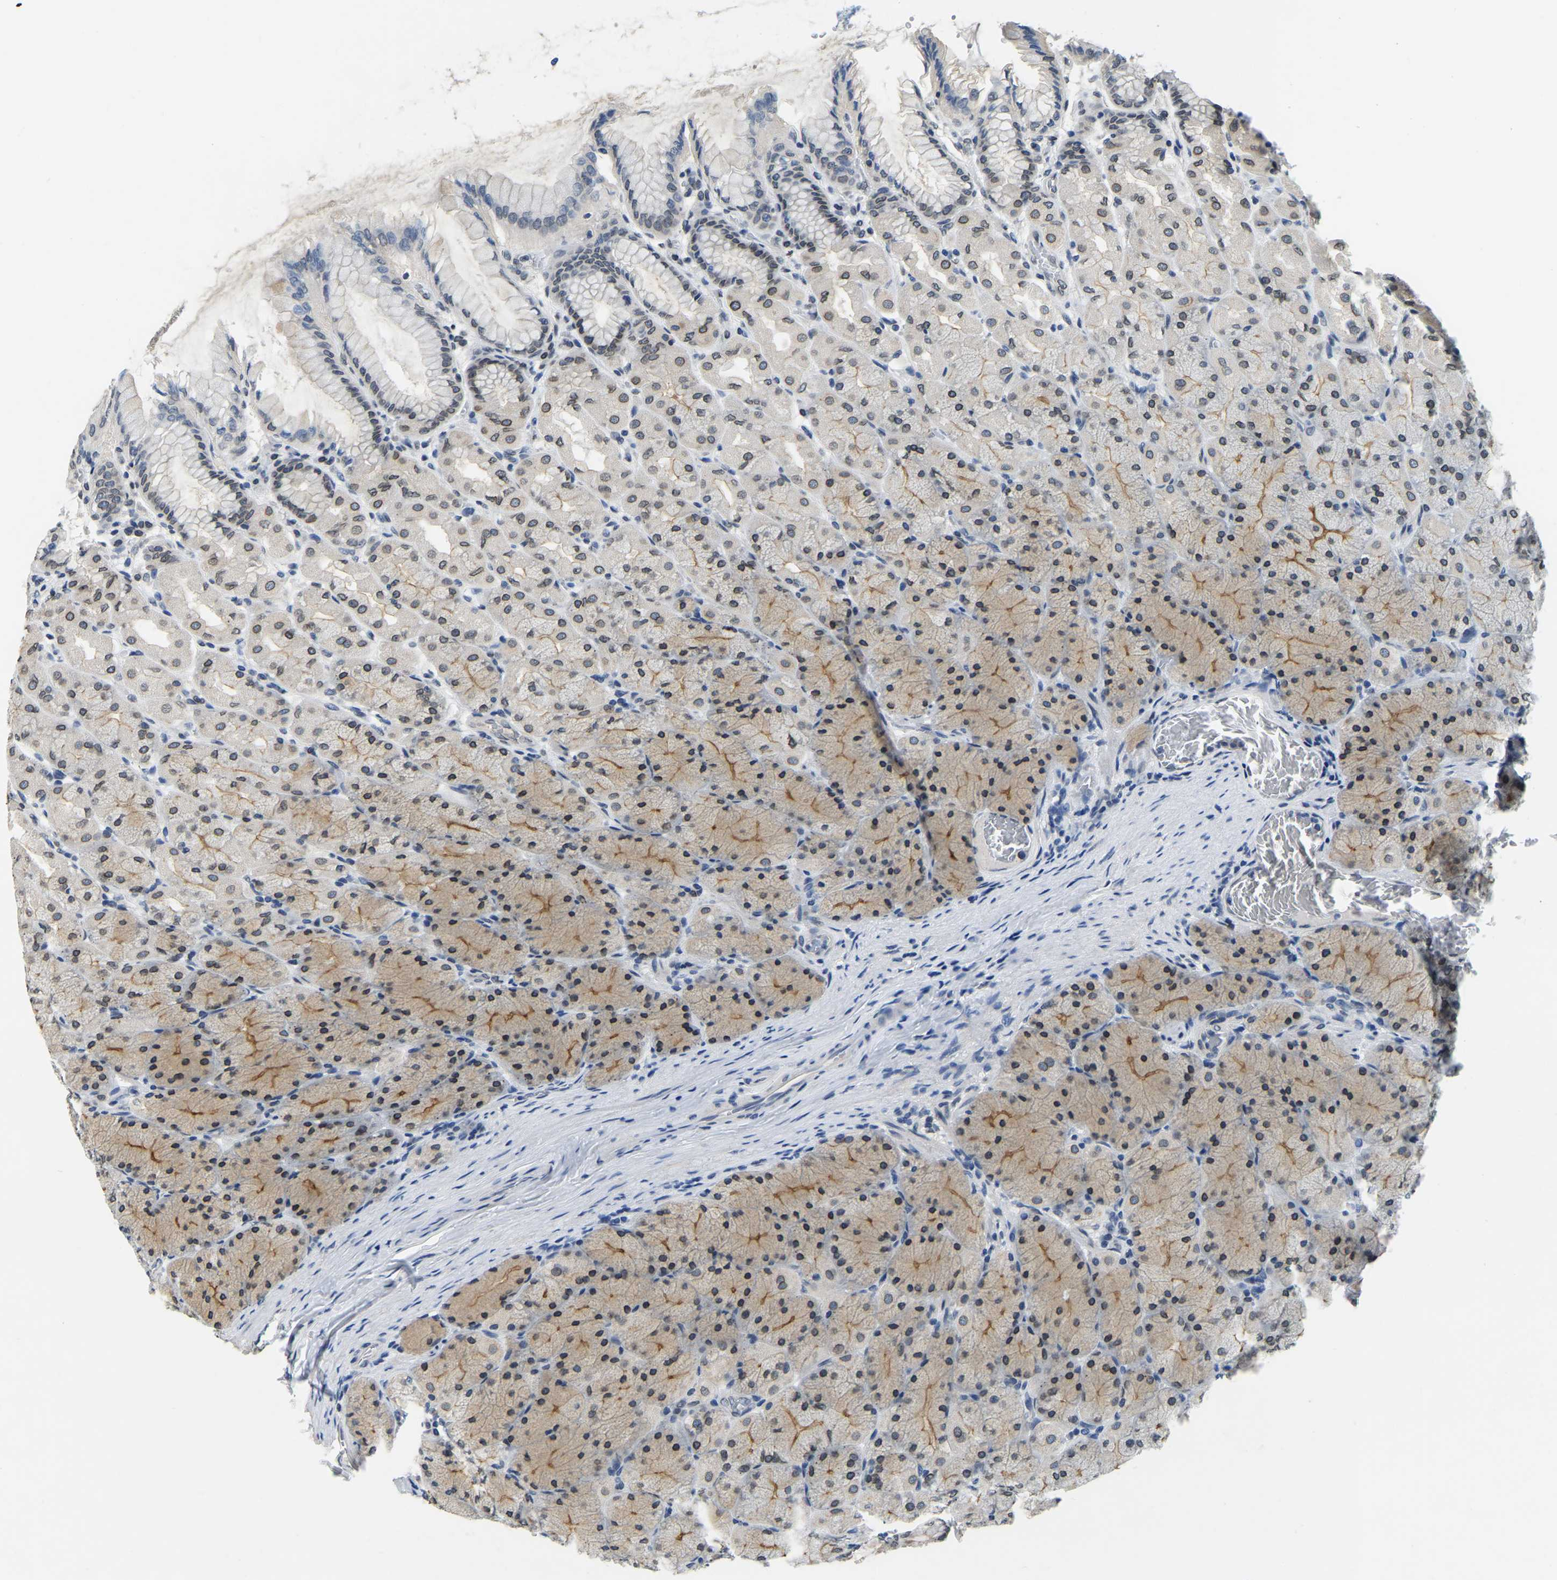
{"staining": {"intensity": "moderate", "quantity": ">75%", "location": "cytoplasmic/membranous,nuclear"}, "tissue": "stomach", "cell_type": "Glandular cells", "image_type": "normal", "snomed": [{"axis": "morphology", "description": "Normal tissue, NOS"}, {"axis": "topography", "description": "Stomach, upper"}], "caption": "Stomach stained for a protein (brown) displays moderate cytoplasmic/membranous,nuclear positive expression in approximately >75% of glandular cells.", "gene": "RANBP2", "patient": {"sex": "female", "age": 56}}